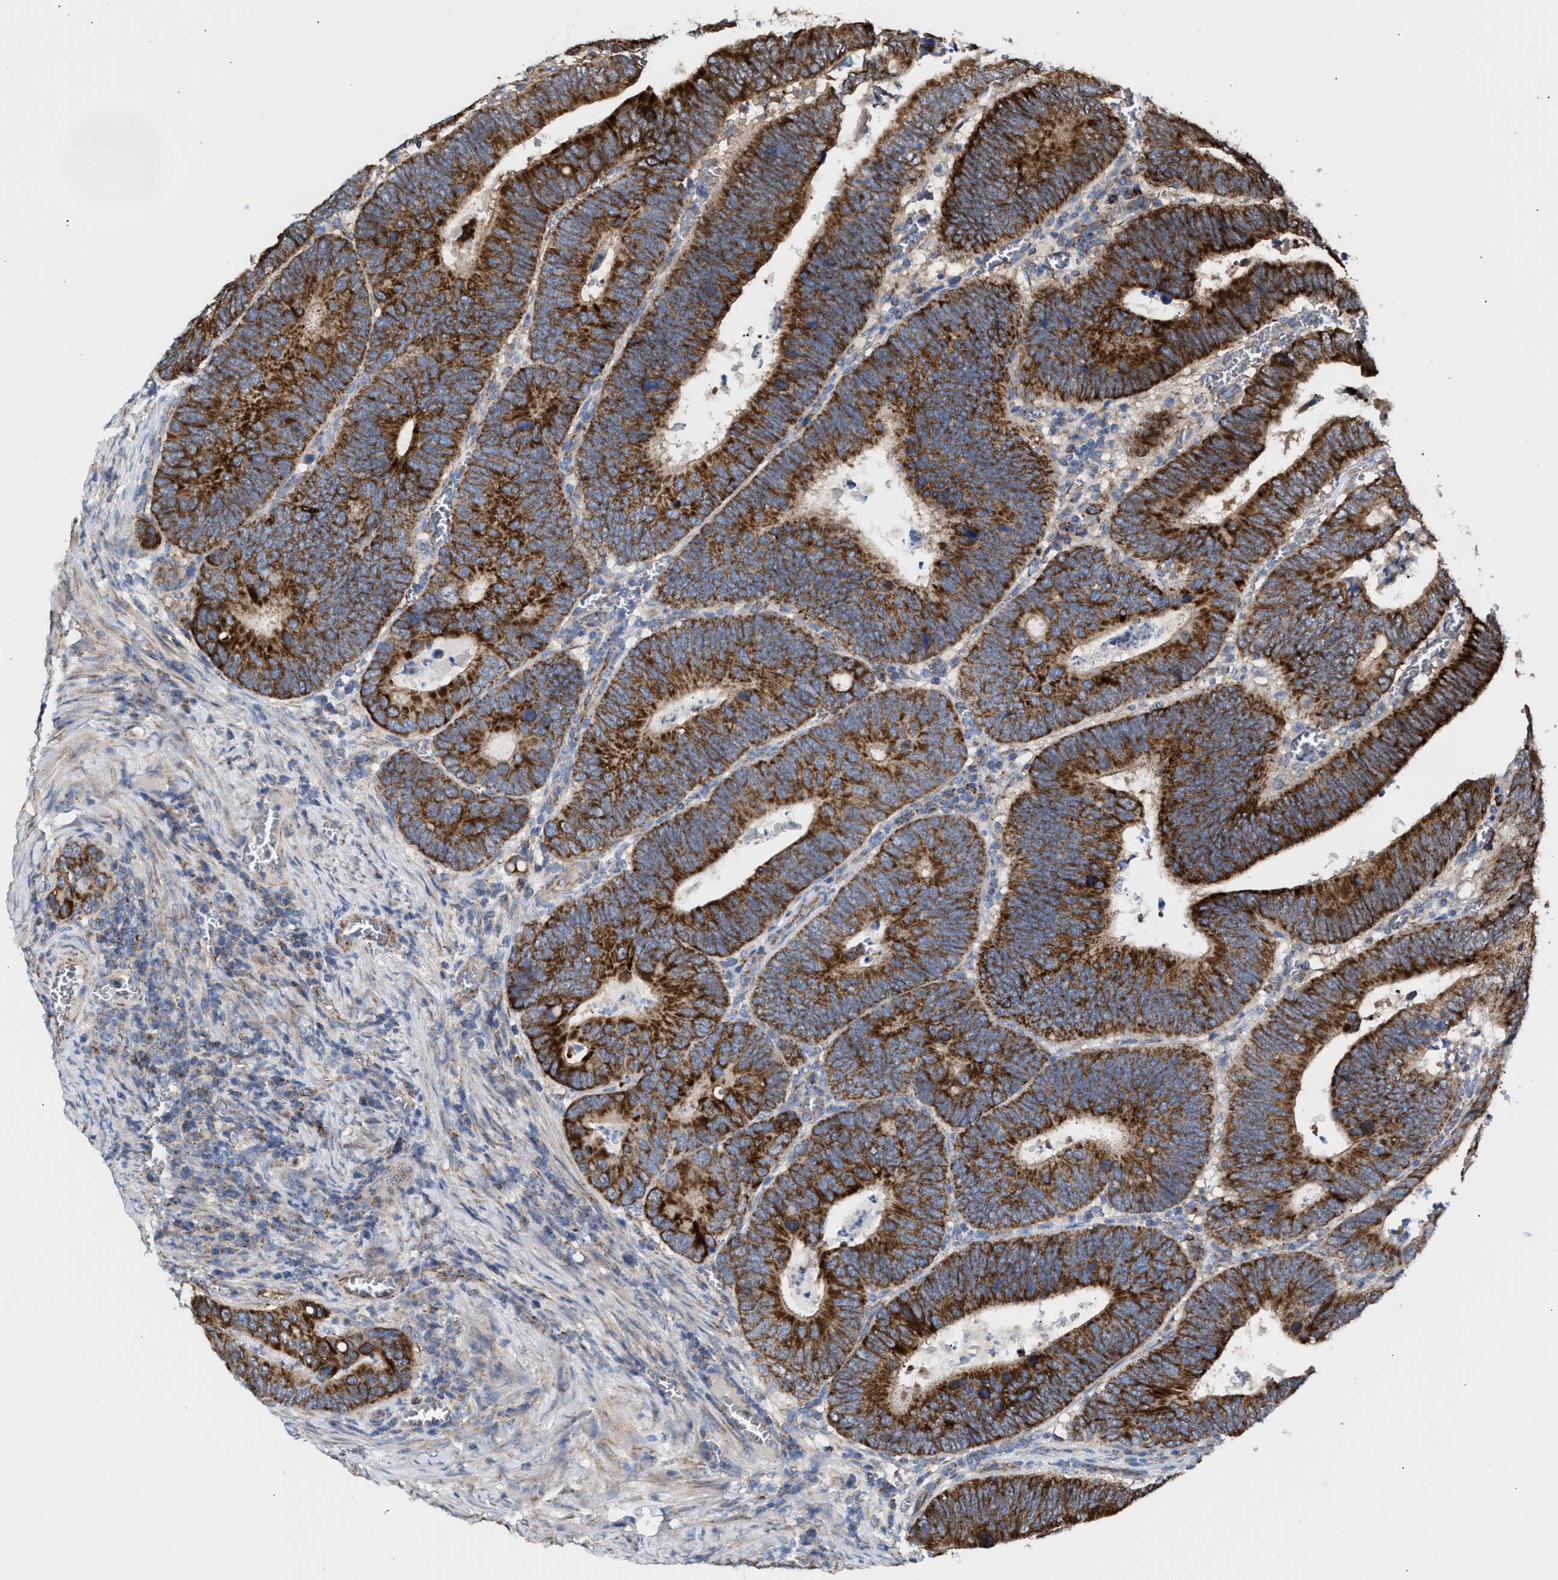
{"staining": {"intensity": "strong", "quantity": ">75%", "location": "cytoplasmic/membranous"}, "tissue": "colorectal cancer", "cell_type": "Tumor cells", "image_type": "cancer", "snomed": [{"axis": "morphology", "description": "Inflammation, NOS"}, {"axis": "morphology", "description": "Adenocarcinoma, NOS"}, {"axis": "topography", "description": "Colon"}], "caption": "Immunohistochemistry image of neoplastic tissue: human colorectal cancer (adenocarcinoma) stained using immunohistochemistry (IHC) exhibits high levels of strong protein expression localized specifically in the cytoplasmic/membranous of tumor cells, appearing as a cytoplasmic/membranous brown color.", "gene": "MECR", "patient": {"sex": "male", "age": 72}}